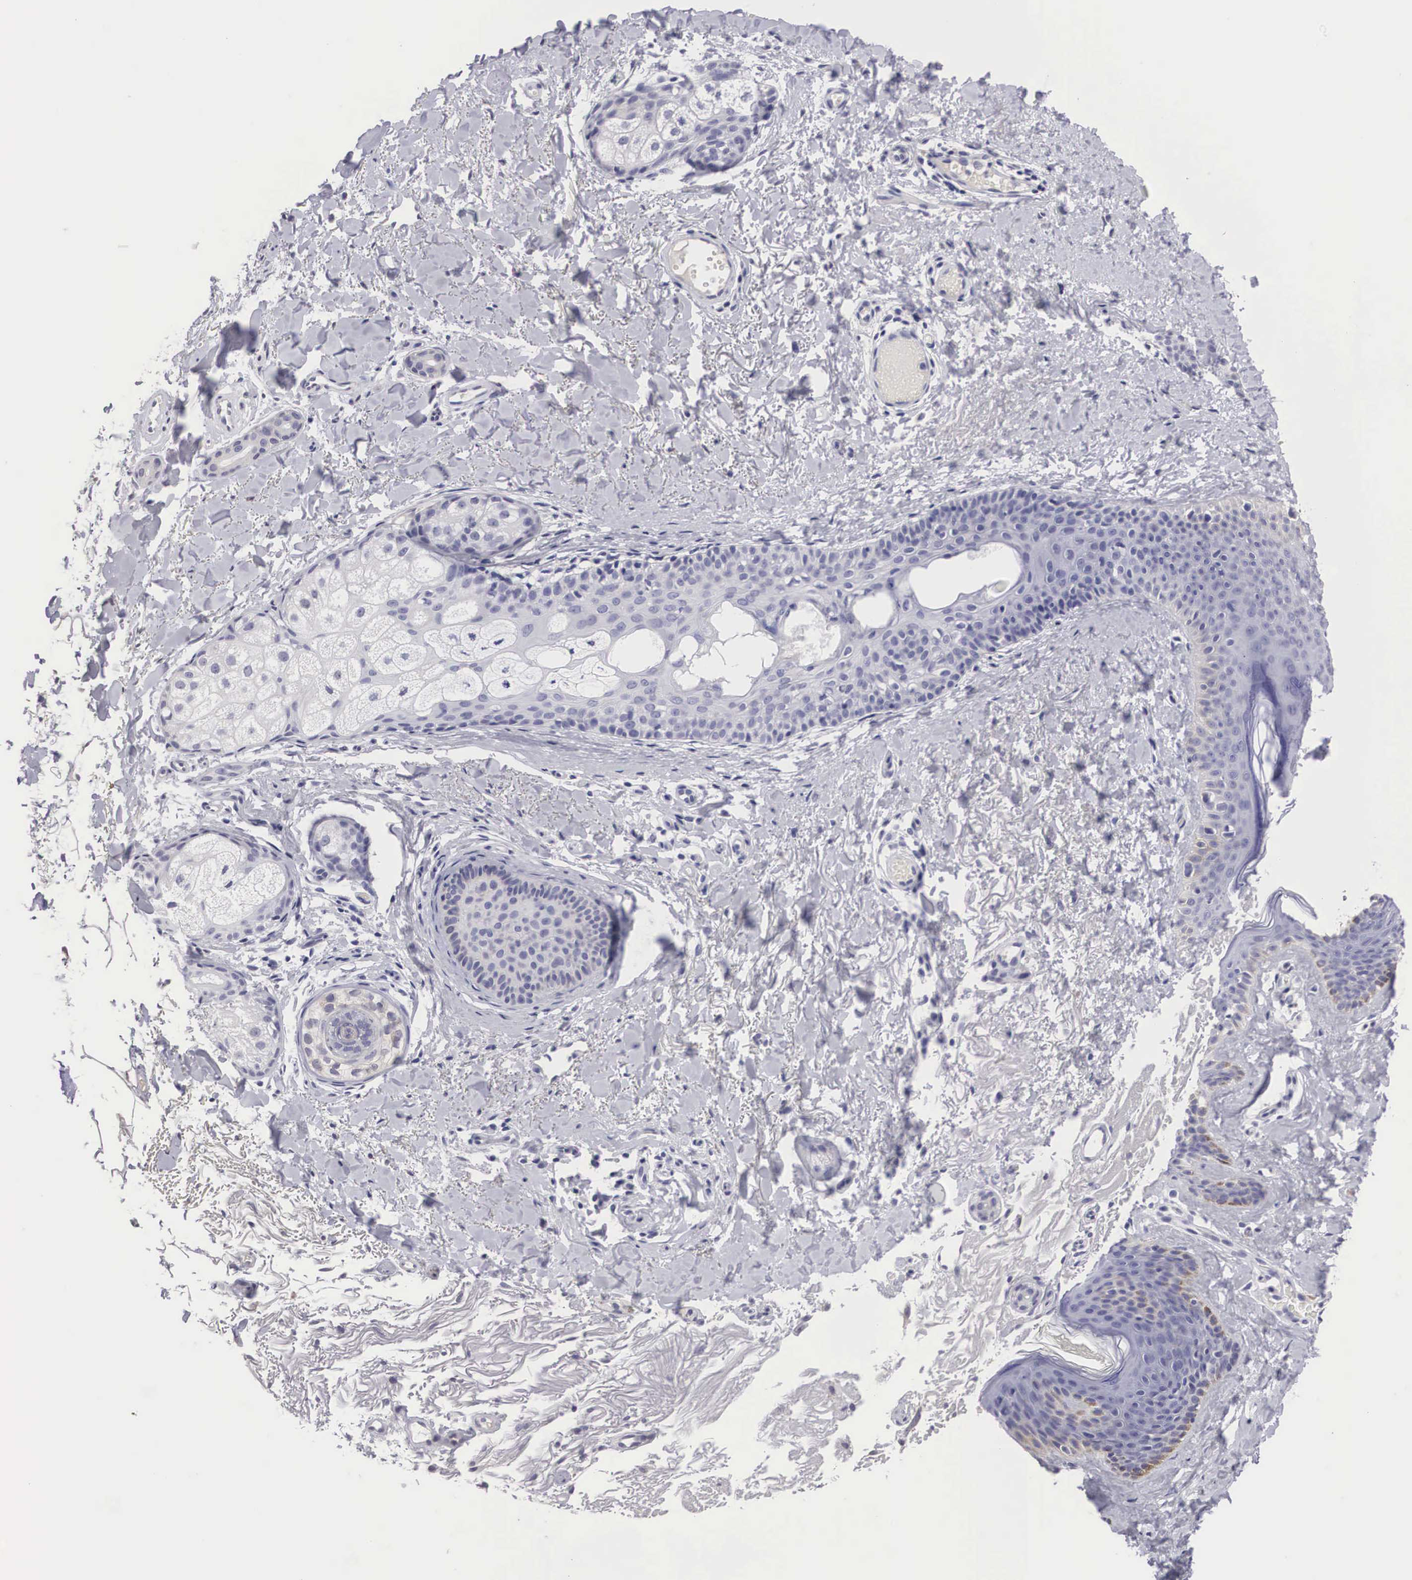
{"staining": {"intensity": "negative", "quantity": "none", "location": "none"}, "tissue": "skin", "cell_type": "Fibroblasts", "image_type": "normal", "snomed": [{"axis": "morphology", "description": "Normal tissue, NOS"}, {"axis": "morphology", "description": "Neoplasm, benign, NOS"}, {"axis": "topography", "description": "Skin"}], "caption": "Fibroblasts show no significant positivity in benign skin. (DAB (3,3'-diaminobenzidine) immunohistochemistry, high magnification).", "gene": "ARMCX3", "patient": {"sex": "female", "age": 53}}